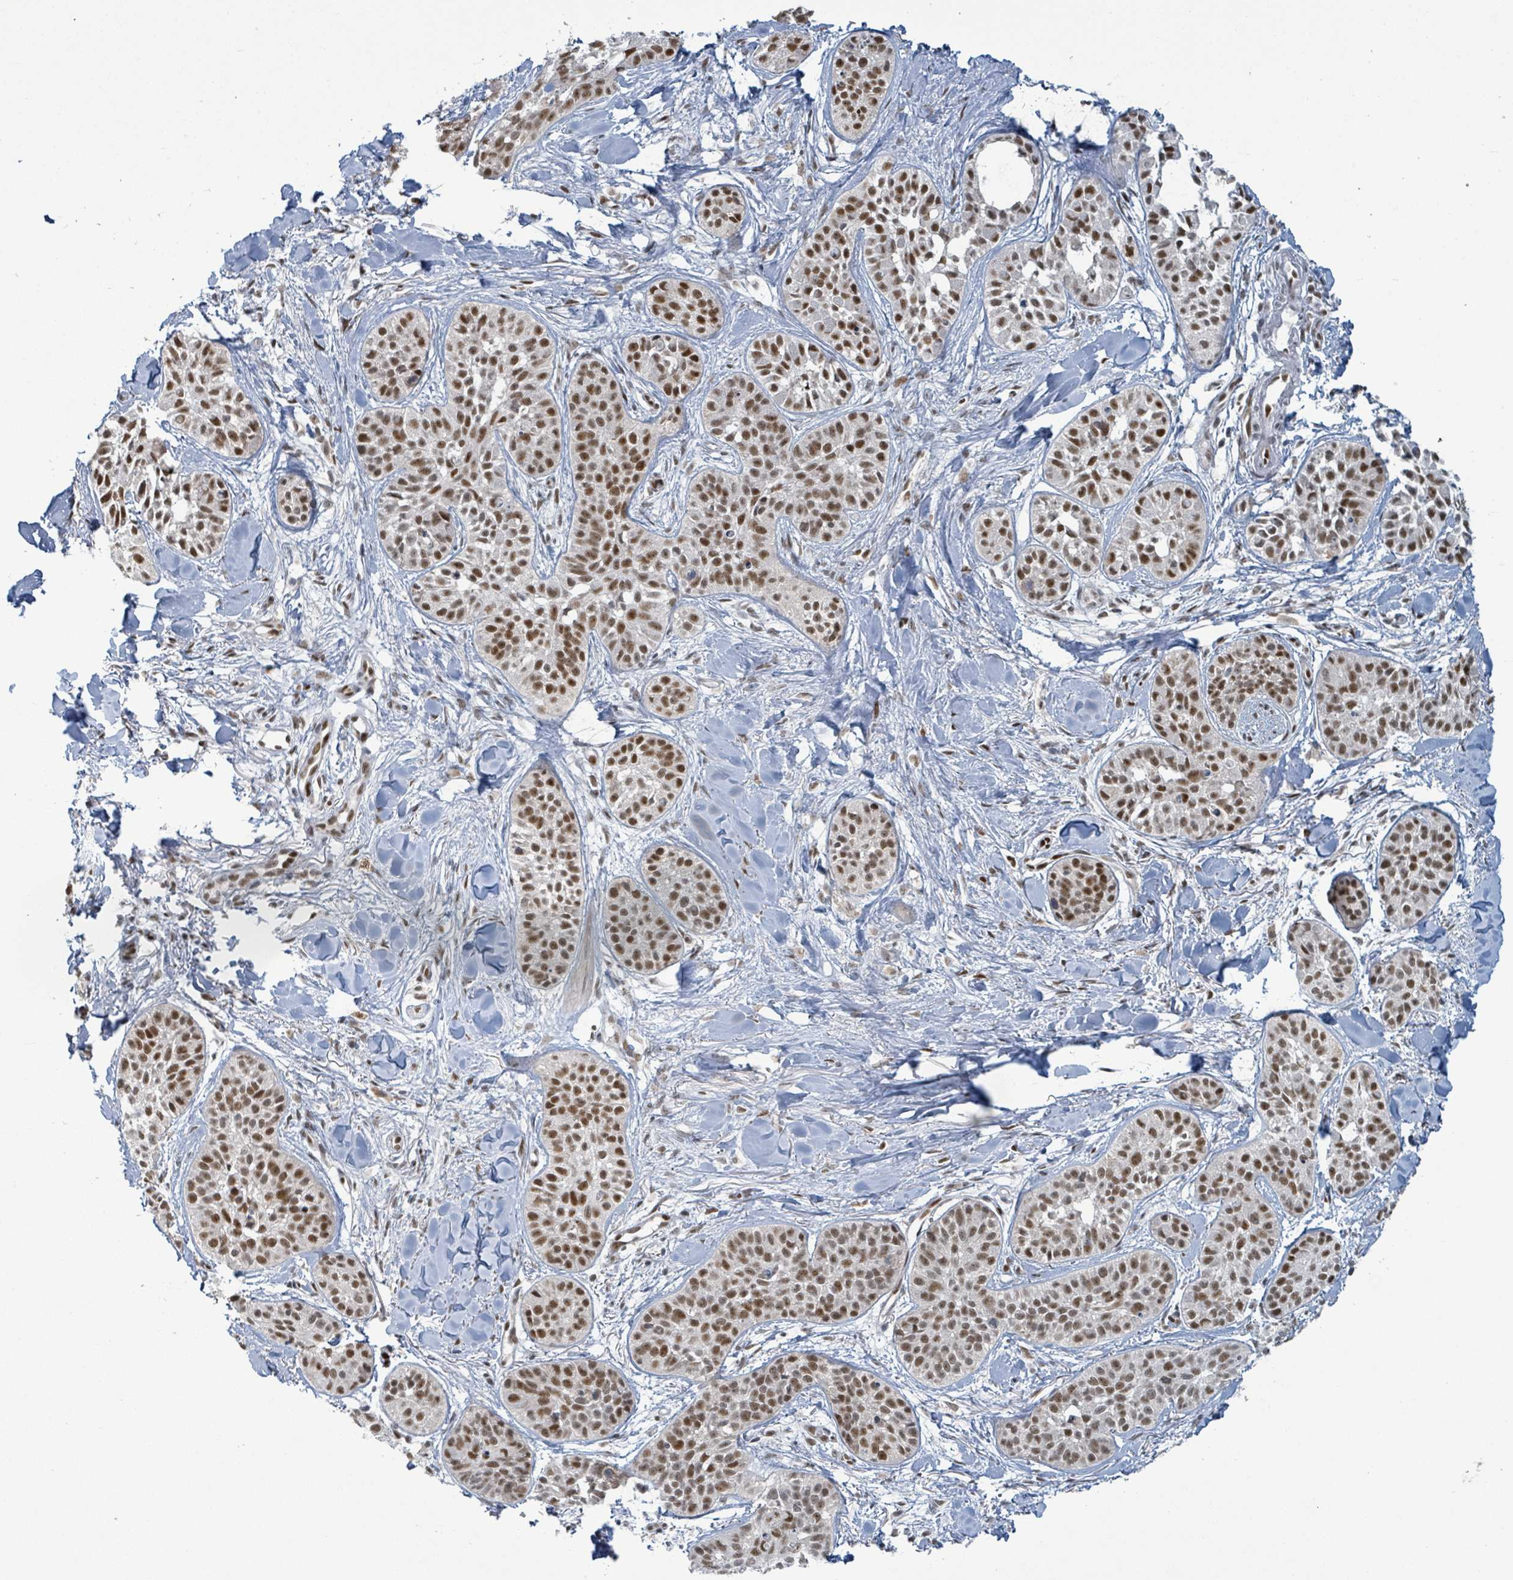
{"staining": {"intensity": "moderate", "quantity": ">75%", "location": "nuclear"}, "tissue": "skin cancer", "cell_type": "Tumor cells", "image_type": "cancer", "snomed": [{"axis": "morphology", "description": "Basal cell carcinoma"}, {"axis": "topography", "description": "Skin"}], "caption": "This photomicrograph exhibits skin cancer stained with immunohistochemistry (IHC) to label a protein in brown. The nuclear of tumor cells show moderate positivity for the protein. Nuclei are counter-stained blue.", "gene": "KLF3", "patient": {"sex": "male", "age": 52}}